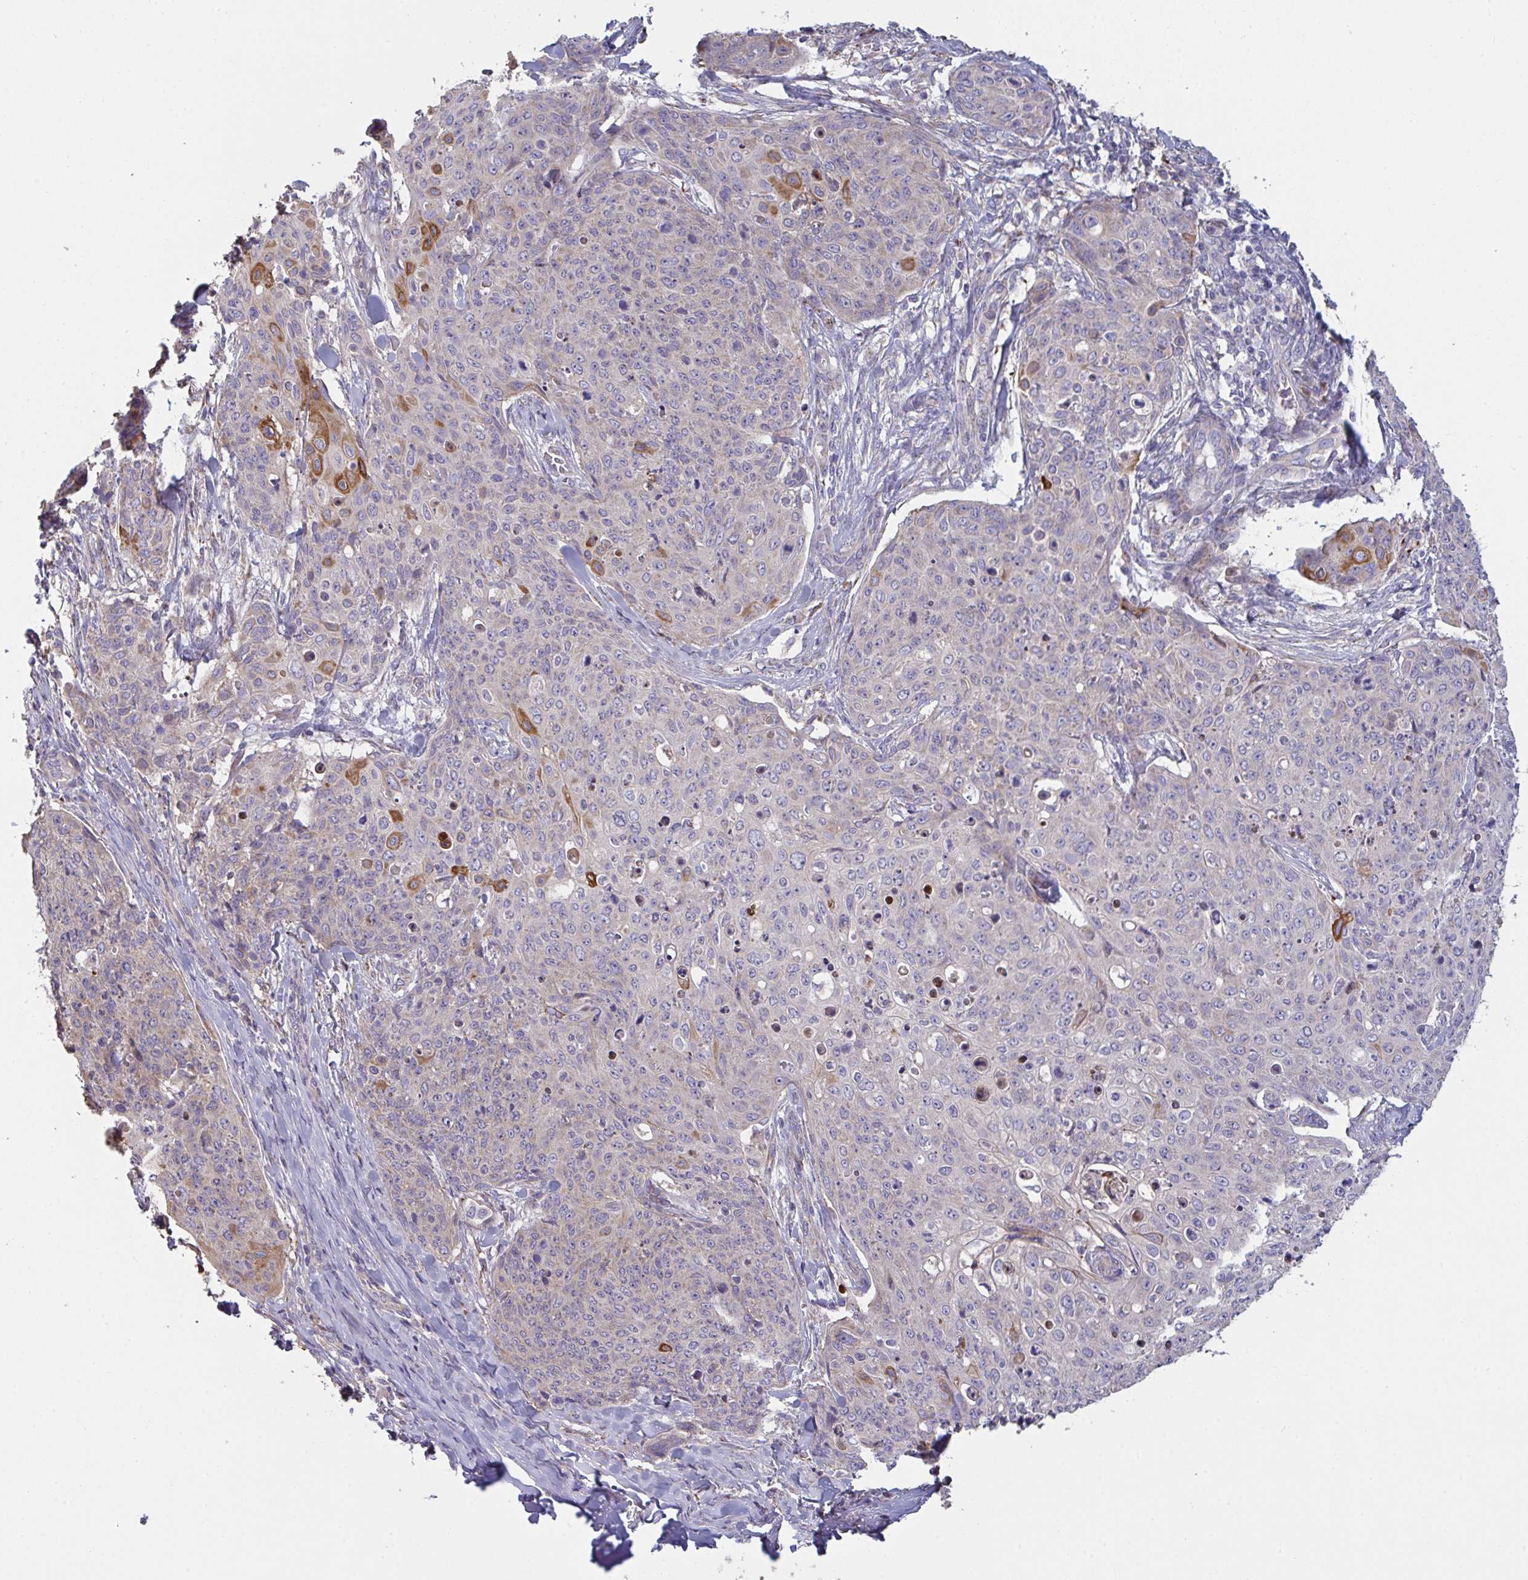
{"staining": {"intensity": "moderate", "quantity": "<25%", "location": "cytoplasmic/membranous"}, "tissue": "skin cancer", "cell_type": "Tumor cells", "image_type": "cancer", "snomed": [{"axis": "morphology", "description": "Squamous cell carcinoma, NOS"}, {"axis": "topography", "description": "Skin"}, {"axis": "topography", "description": "Vulva"}], "caption": "Protein analysis of skin cancer (squamous cell carcinoma) tissue shows moderate cytoplasmic/membranous staining in about <25% of tumor cells.", "gene": "MRPS2", "patient": {"sex": "female", "age": 85}}